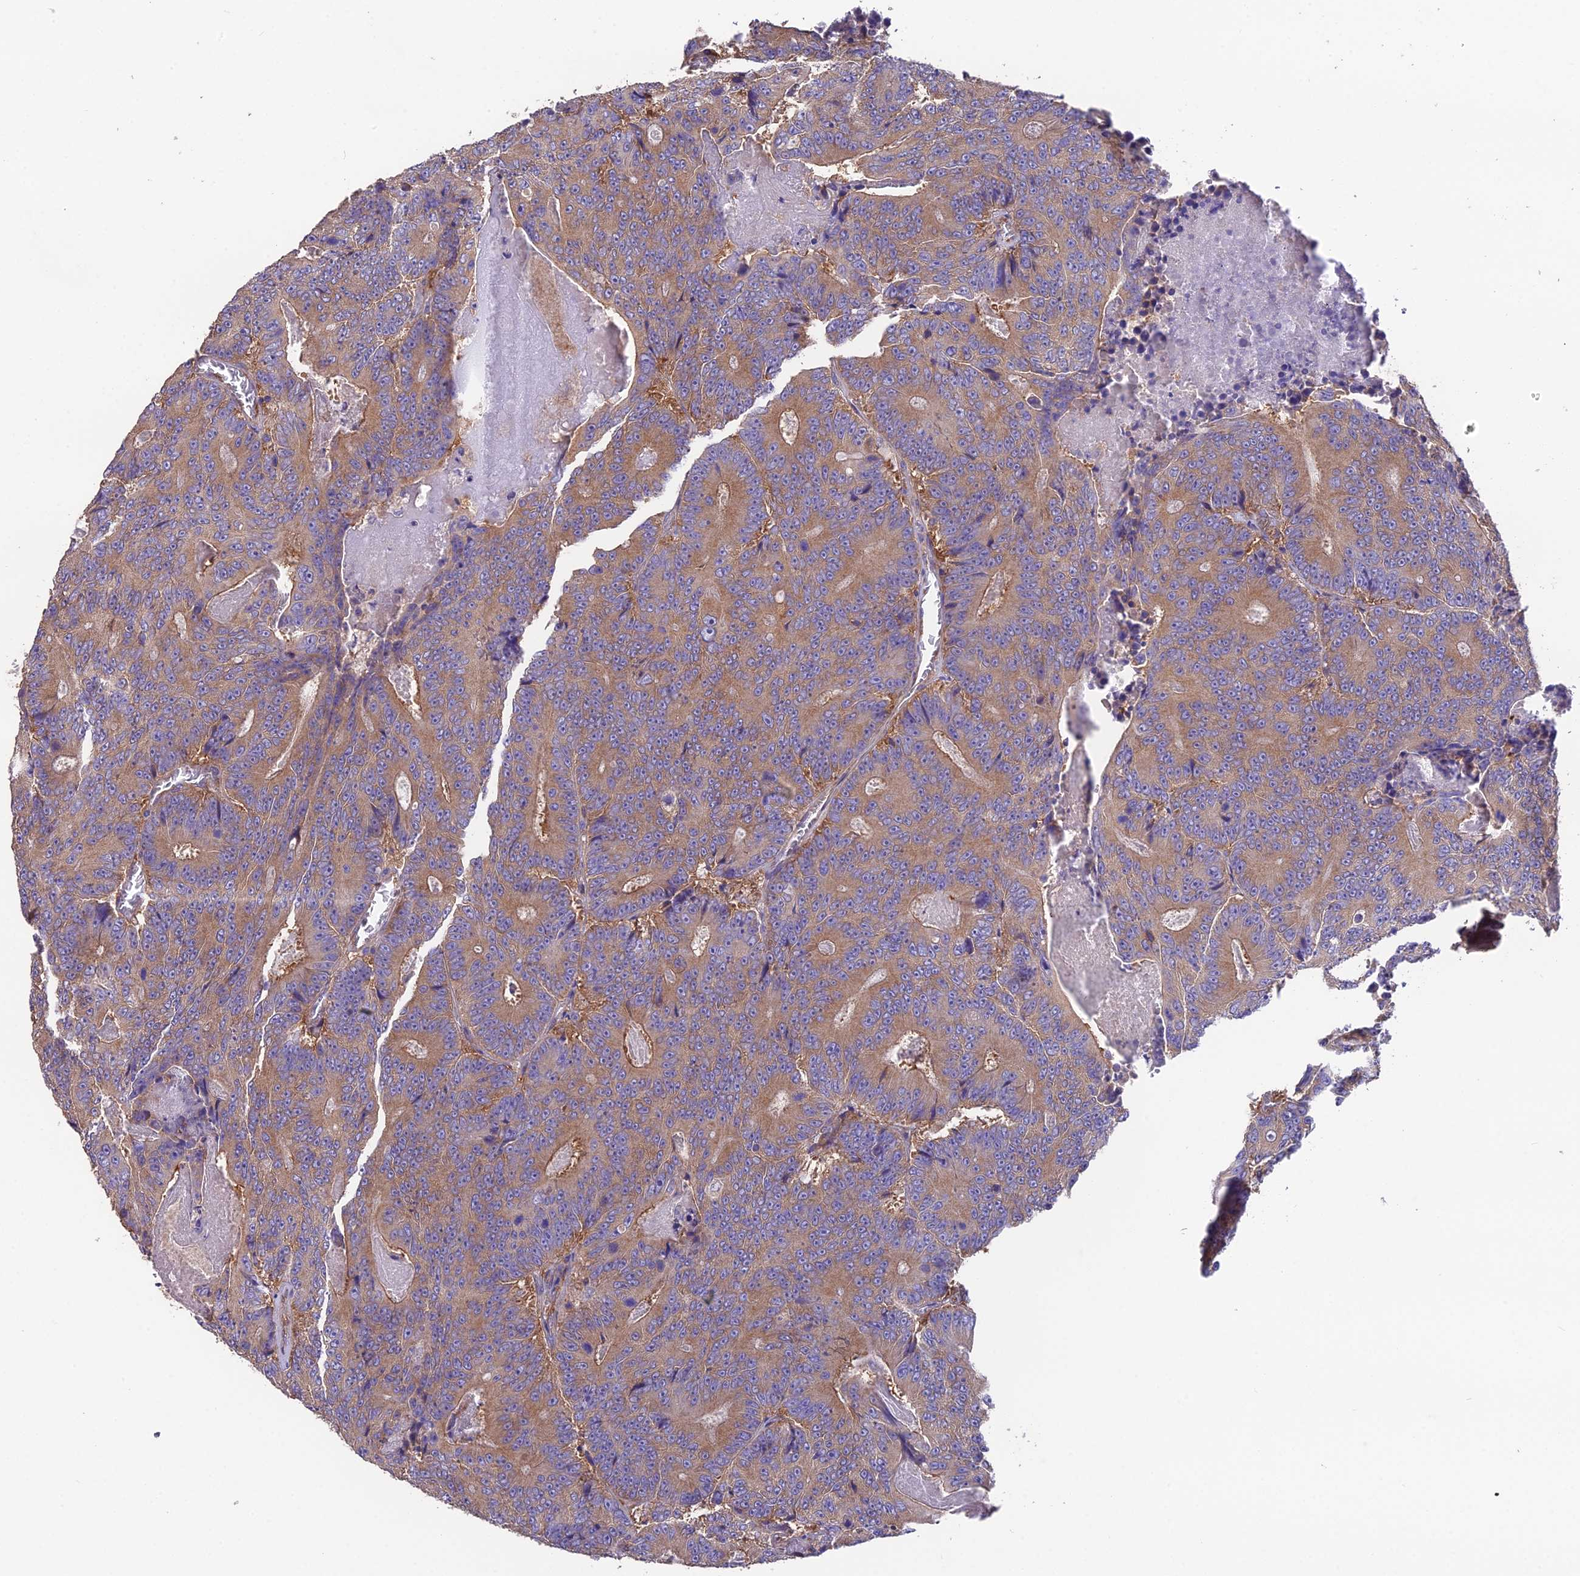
{"staining": {"intensity": "moderate", "quantity": ">75%", "location": "cytoplasmic/membranous"}, "tissue": "colorectal cancer", "cell_type": "Tumor cells", "image_type": "cancer", "snomed": [{"axis": "morphology", "description": "Adenocarcinoma, NOS"}, {"axis": "topography", "description": "Colon"}], "caption": "Moderate cytoplasmic/membranous protein expression is present in approximately >75% of tumor cells in colorectal adenocarcinoma.", "gene": "BLOC1S4", "patient": {"sex": "male", "age": 83}}